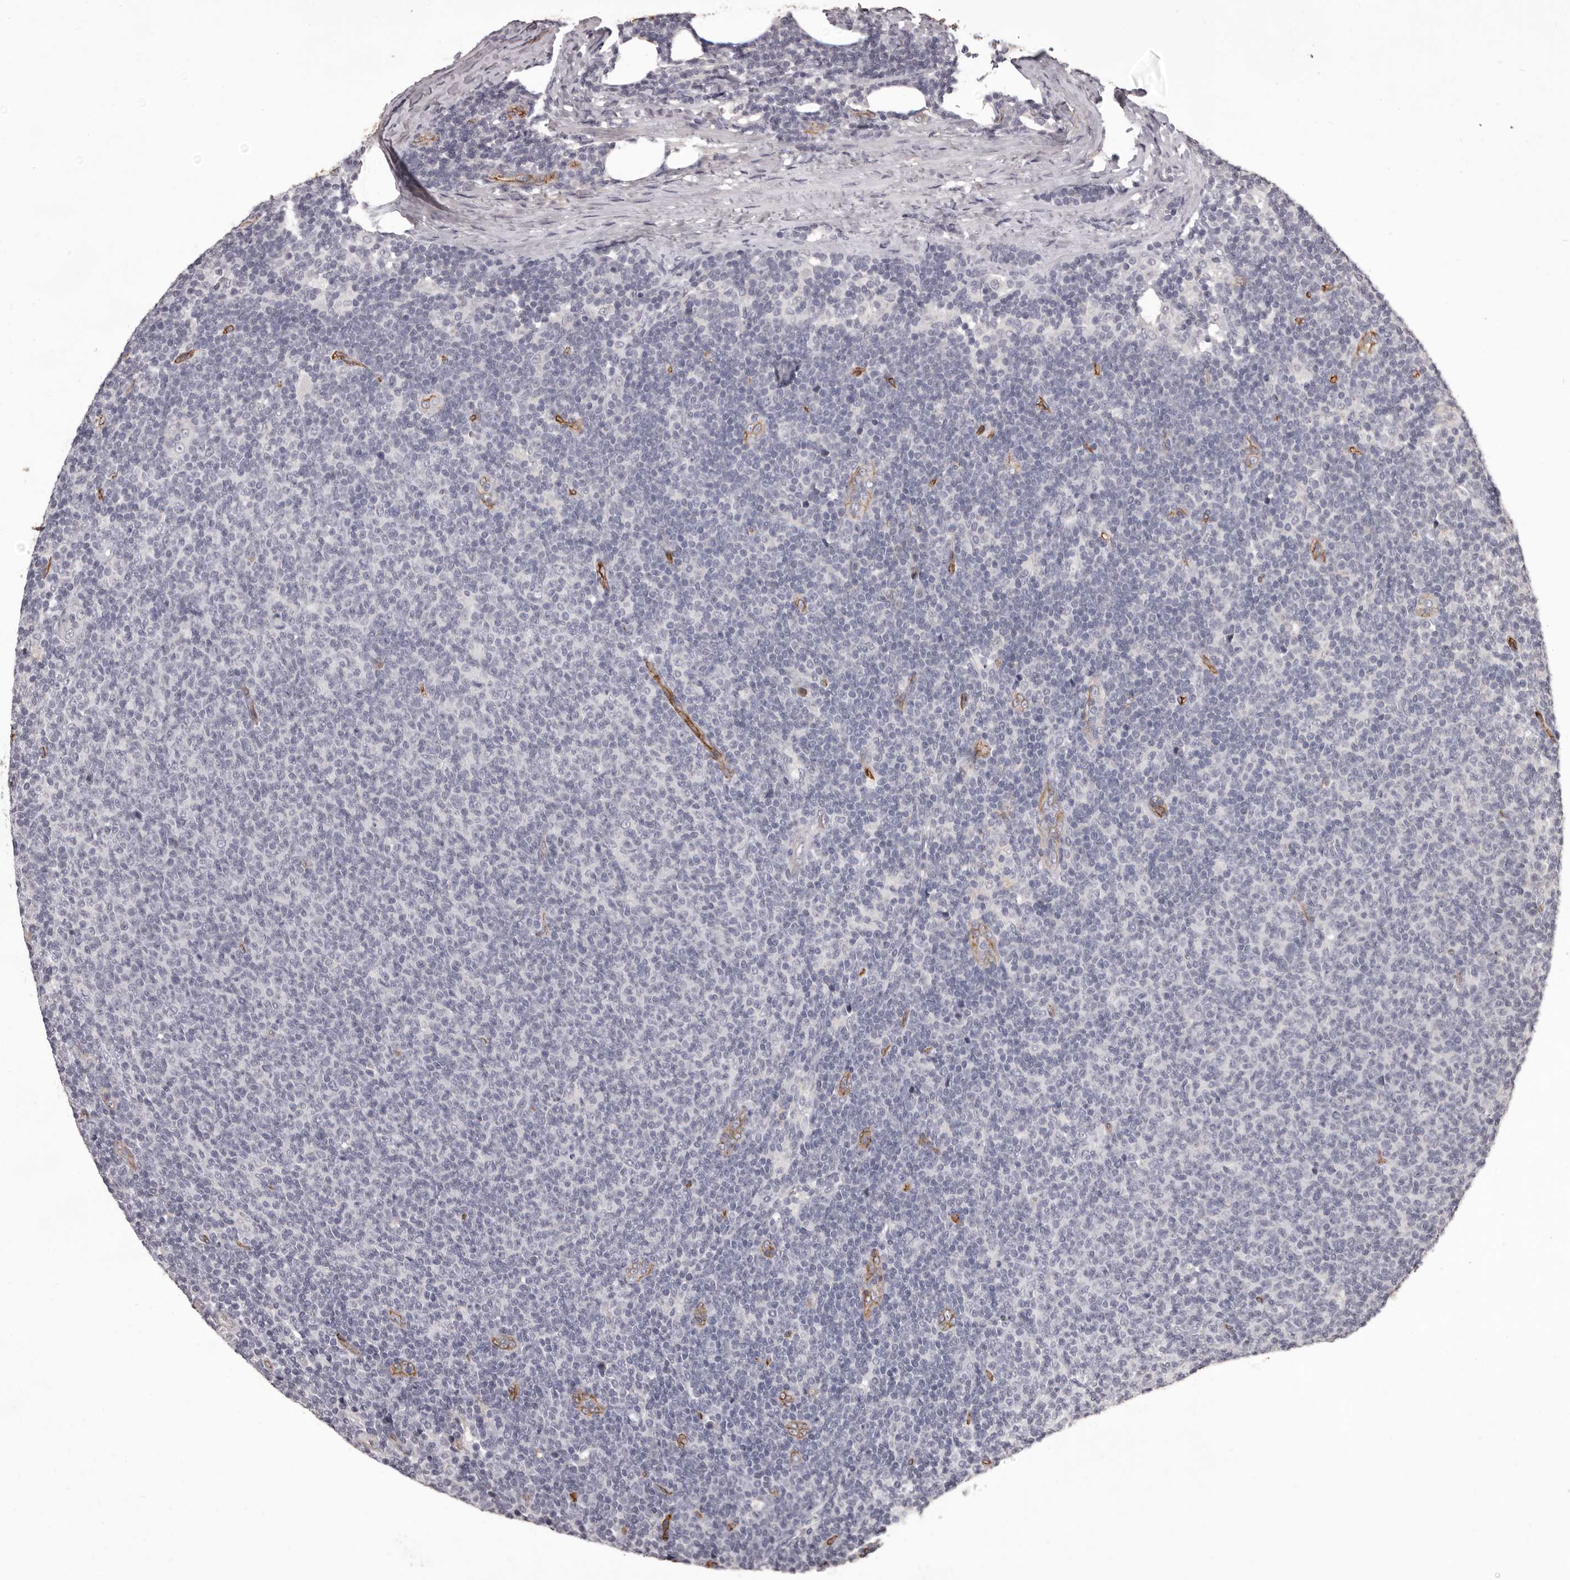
{"staining": {"intensity": "negative", "quantity": "none", "location": "none"}, "tissue": "lymphoma", "cell_type": "Tumor cells", "image_type": "cancer", "snomed": [{"axis": "morphology", "description": "Malignant lymphoma, non-Hodgkin's type, Low grade"}, {"axis": "topography", "description": "Lymph node"}], "caption": "DAB (3,3'-diaminobenzidine) immunohistochemical staining of human lymphoma displays no significant staining in tumor cells. (DAB IHC visualized using brightfield microscopy, high magnification).", "gene": "GPR78", "patient": {"sex": "male", "age": 66}}